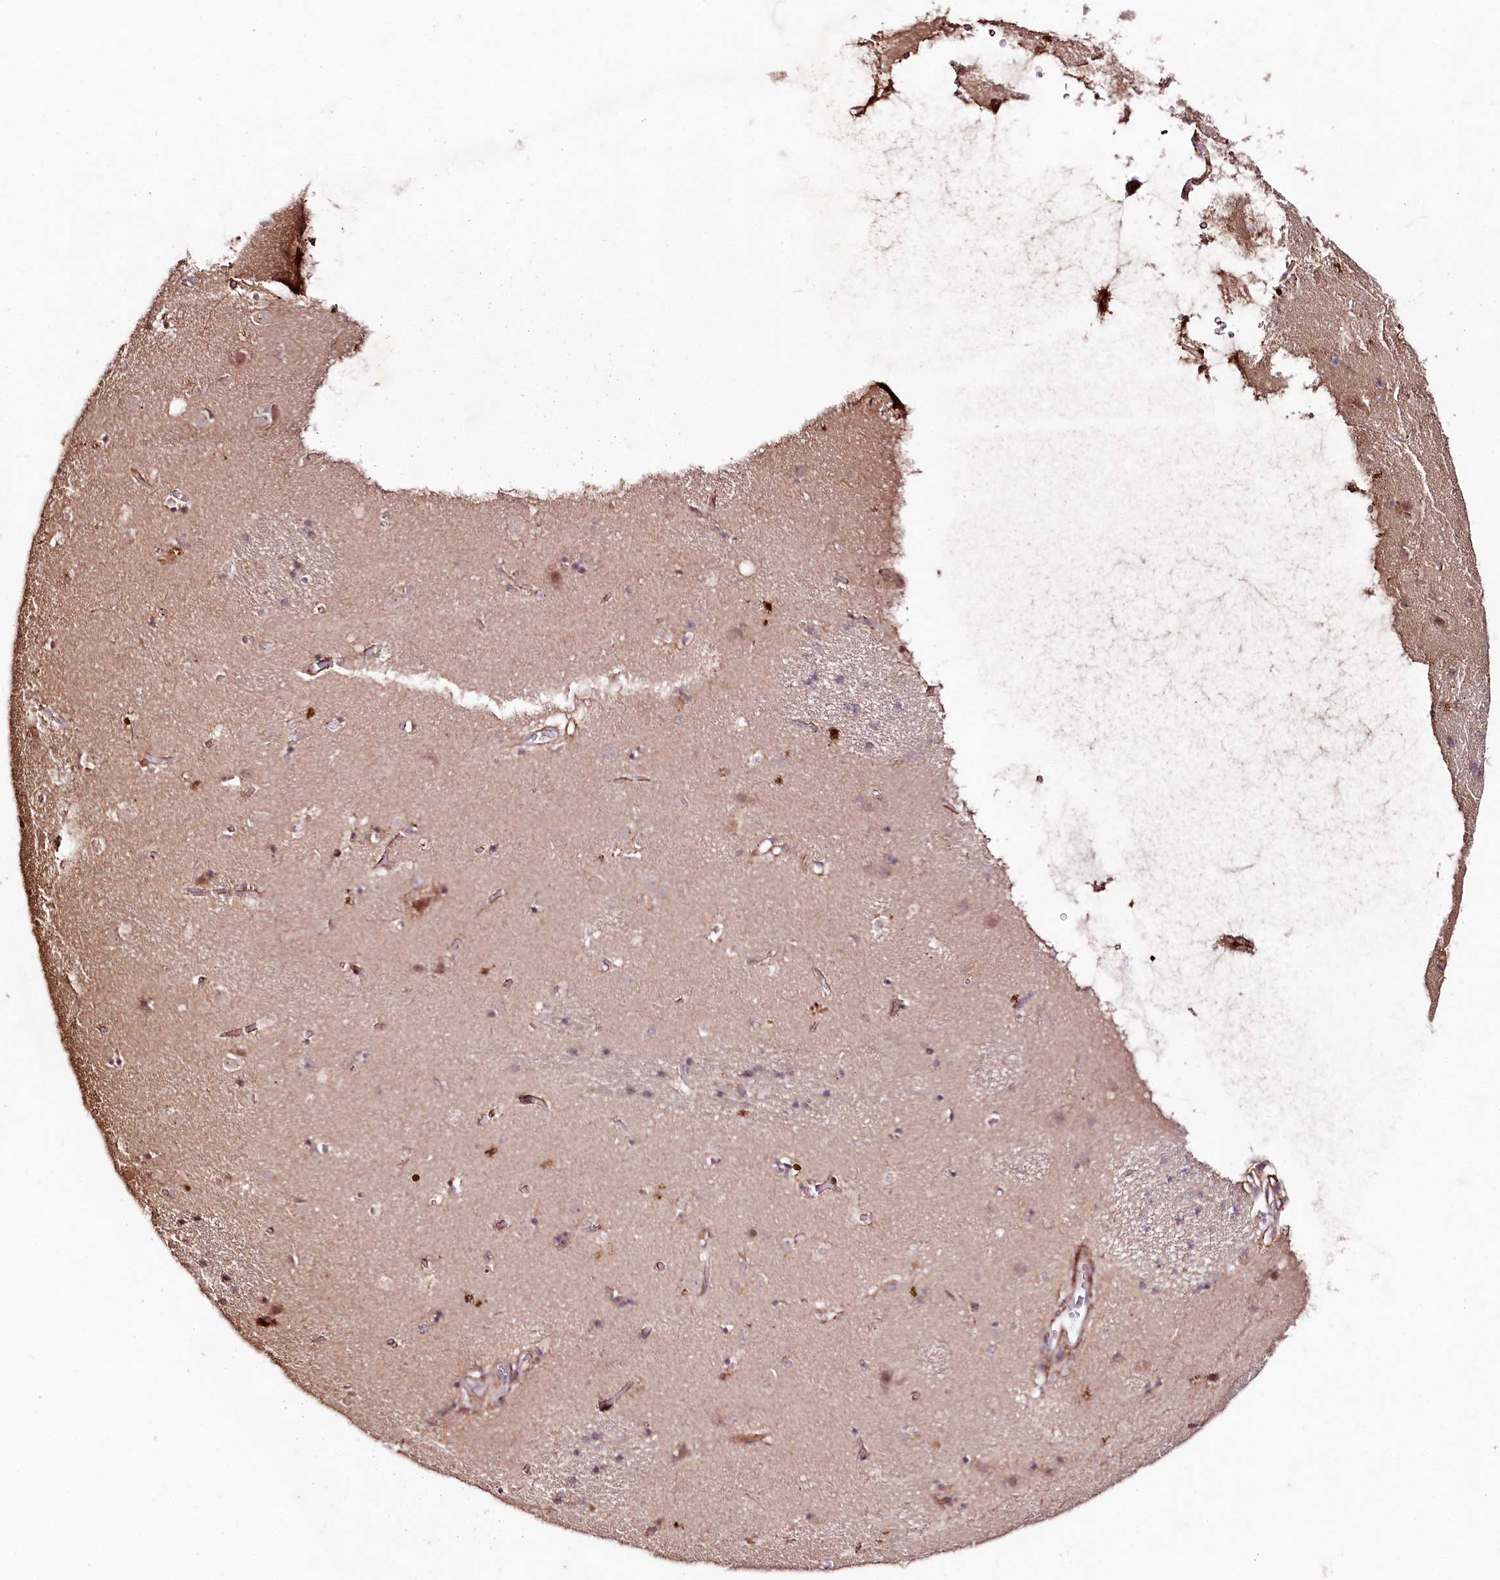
{"staining": {"intensity": "weak", "quantity": "<25%", "location": "nuclear"}, "tissue": "caudate", "cell_type": "Glial cells", "image_type": "normal", "snomed": [{"axis": "morphology", "description": "Normal tissue, NOS"}, {"axis": "topography", "description": "Lateral ventricle wall"}], "caption": "Immunohistochemistry (IHC) histopathology image of benign caudate: human caudate stained with DAB exhibits no significant protein staining in glial cells.", "gene": "DMP1", "patient": {"sex": "male", "age": 70}}